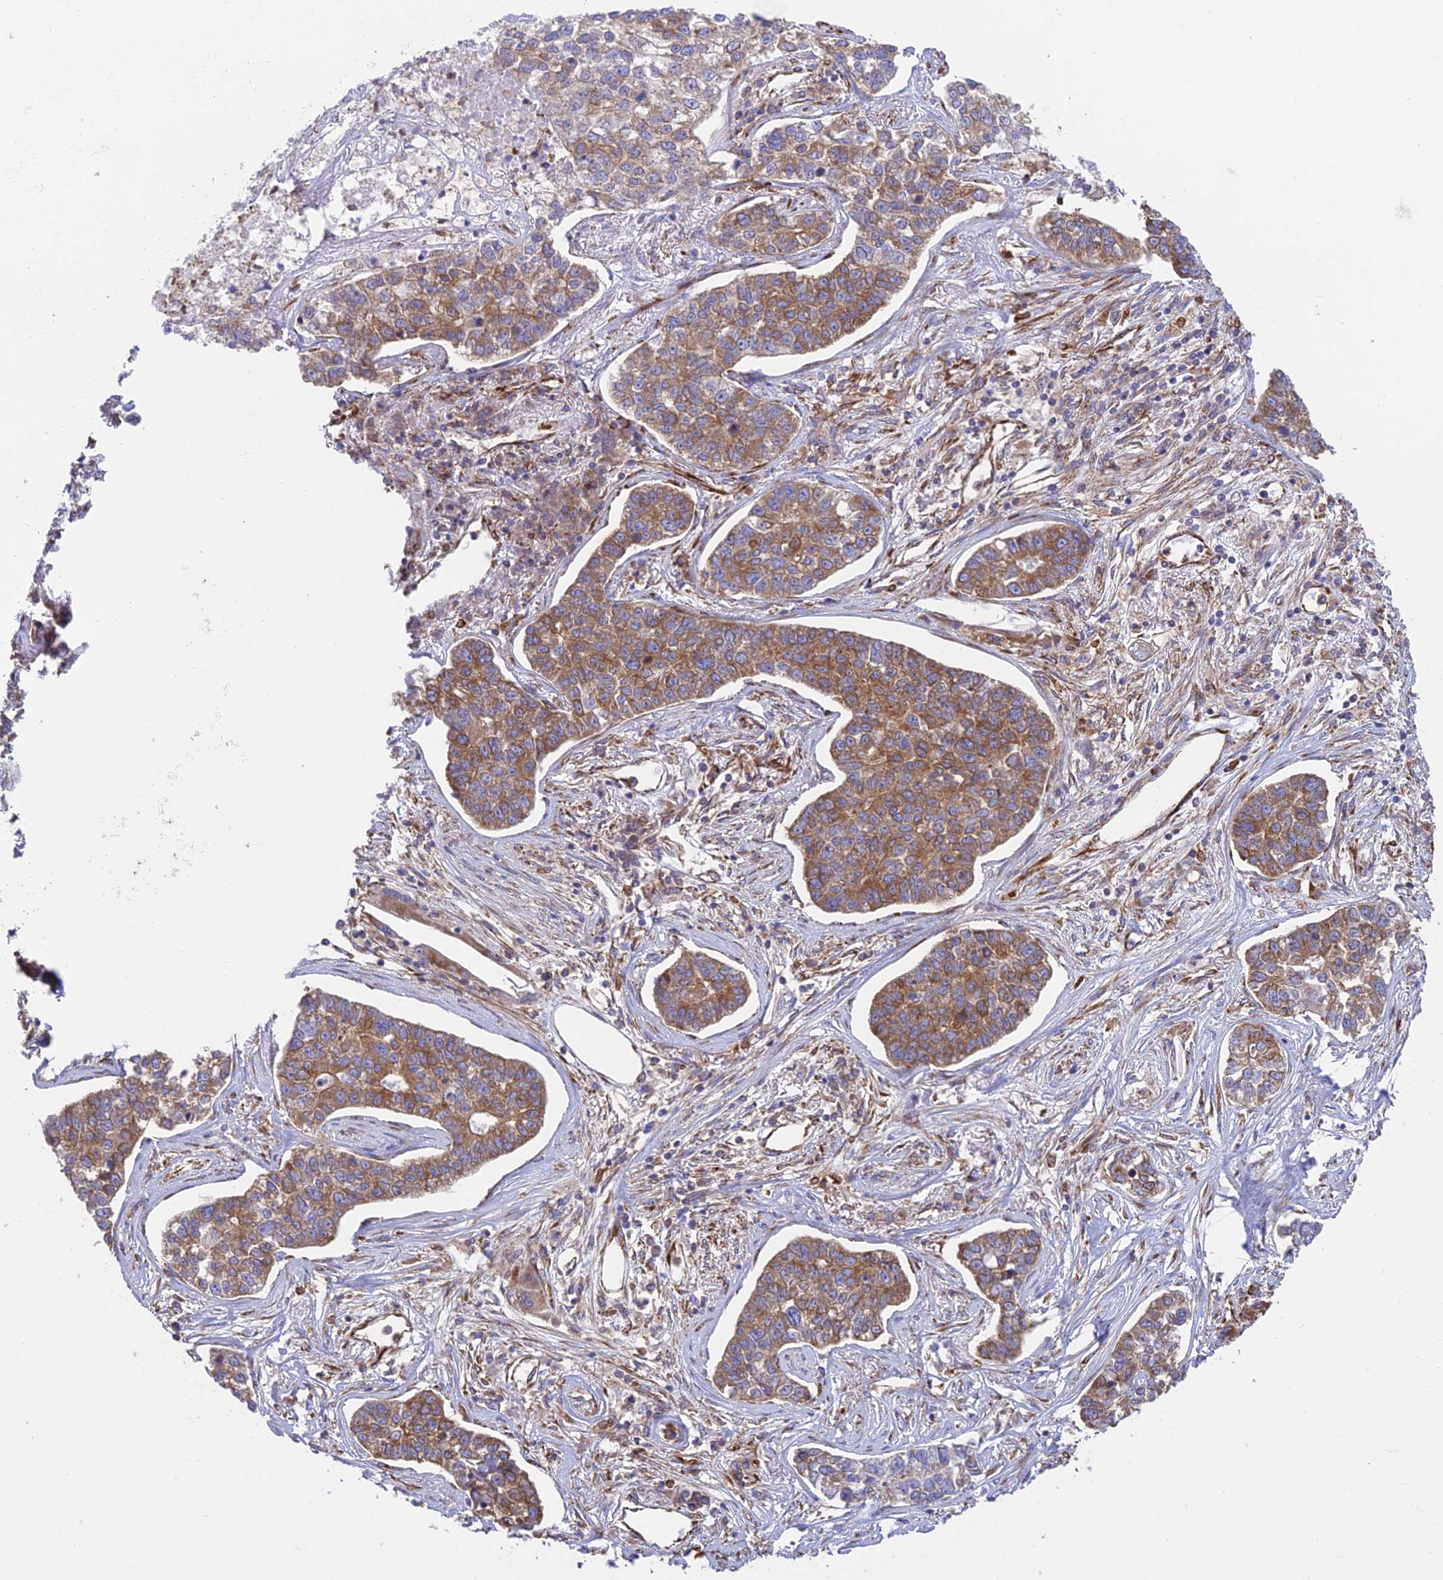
{"staining": {"intensity": "moderate", "quantity": ">75%", "location": "cytoplasmic/membranous"}, "tissue": "lung cancer", "cell_type": "Tumor cells", "image_type": "cancer", "snomed": [{"axis": "morphology", "description": "Adenocarcinoma, NOS"}, {"axis": "topography", "description": "Lung"}], "caption": "Immunohistochemistry of human adenocarcinoma (lung) shows medium levels of moderate cytoplasmic/membranous staining in about >75% of tumor cells.", "gene": "CCDC69", "patient": {"sex": "male", "age": 49}}